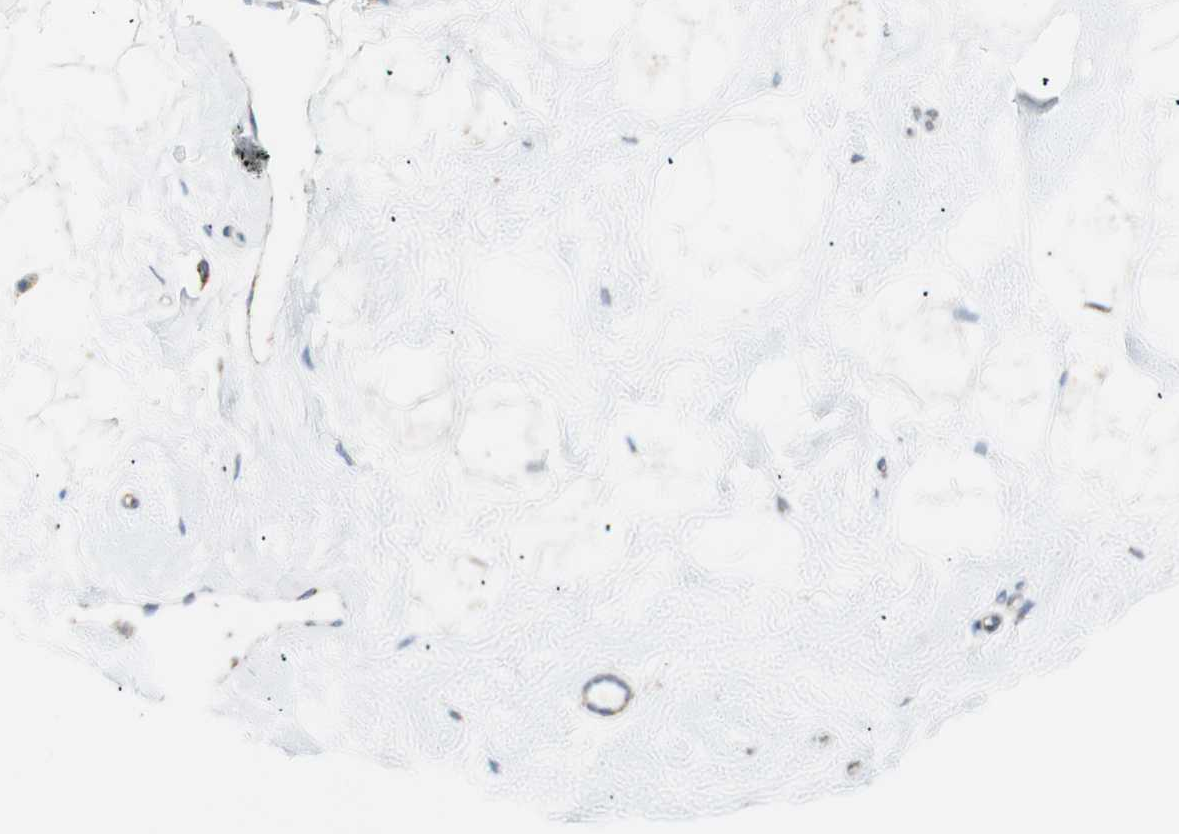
{"staining": {"intensity": "negative", "quantity": "none", "location": "none"}, "tissue": "breast", "cell_type": "Adipocytes", "image_type": "normal", "snomed": [{"axis": "morphology", "description": "Normal tissue, NOS"}, {"axis": "topography", "description": "Breast"}], "caption": "Adipocytes show no significant expression in unremarkable breast.", "gene": "LETM1", "patient": {"sex": "female", "age": 23}}